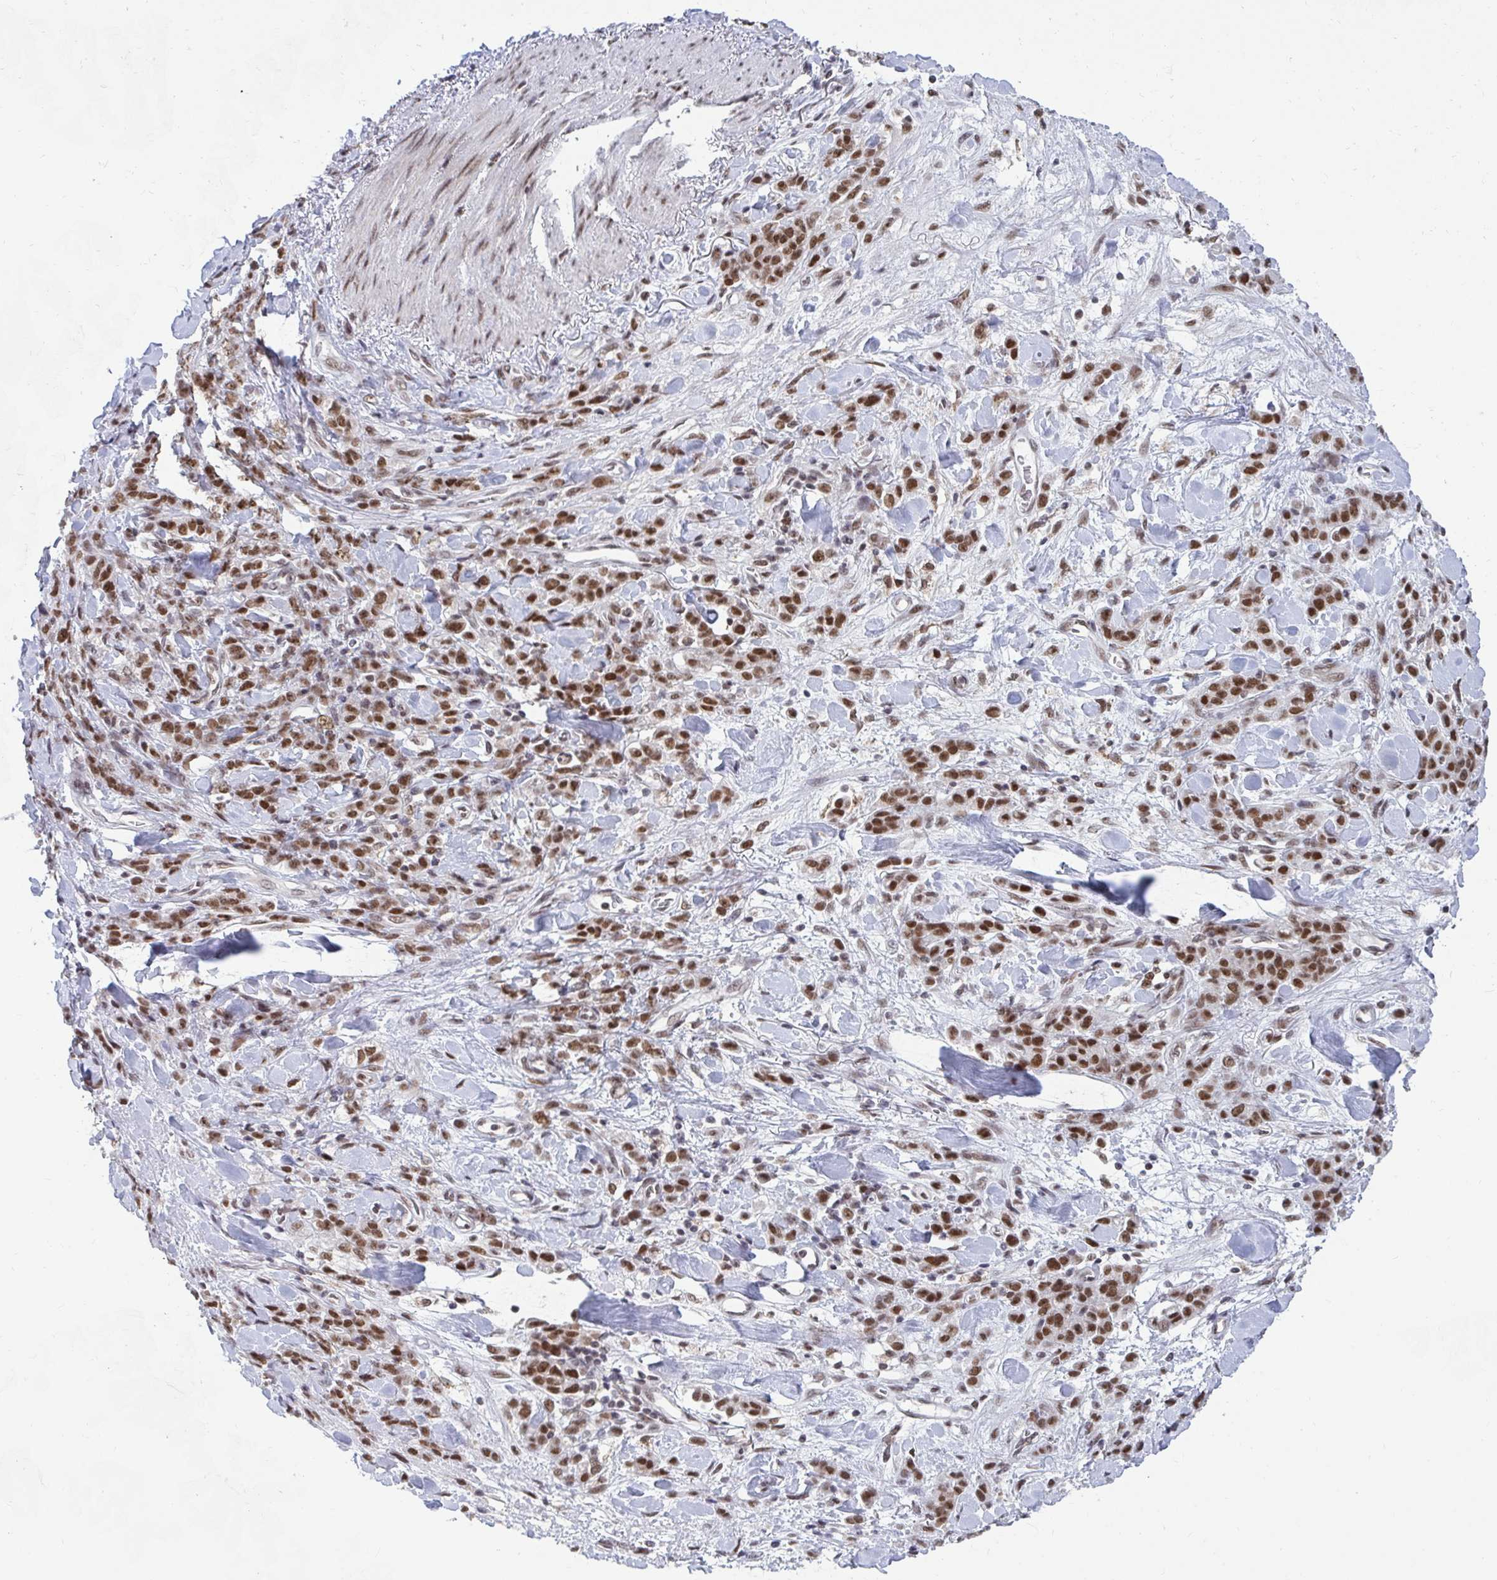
{"staining": {"intensity": "moderate", "quantity": ">75%", "location": "nuclear"}, "tissue": "stomach cancer", "cell_type": "Tumor cells", "image_type": "cancer", "snomed": [{"axis": "morphology", "description": "Normal tissue, NOS"}, {"axis": "morphology", "description": "Adenocarcinoma, NOS"}, {"axis": "topography", "description": "Stomach"}], "caption": "A medium amount of moderate nuclear expression is identified in approximately >75% of tumor cells in stomach adenocarcinoma tissue.", "gene": "PHF10", "patient": {"sex": "male", "age": 82}}